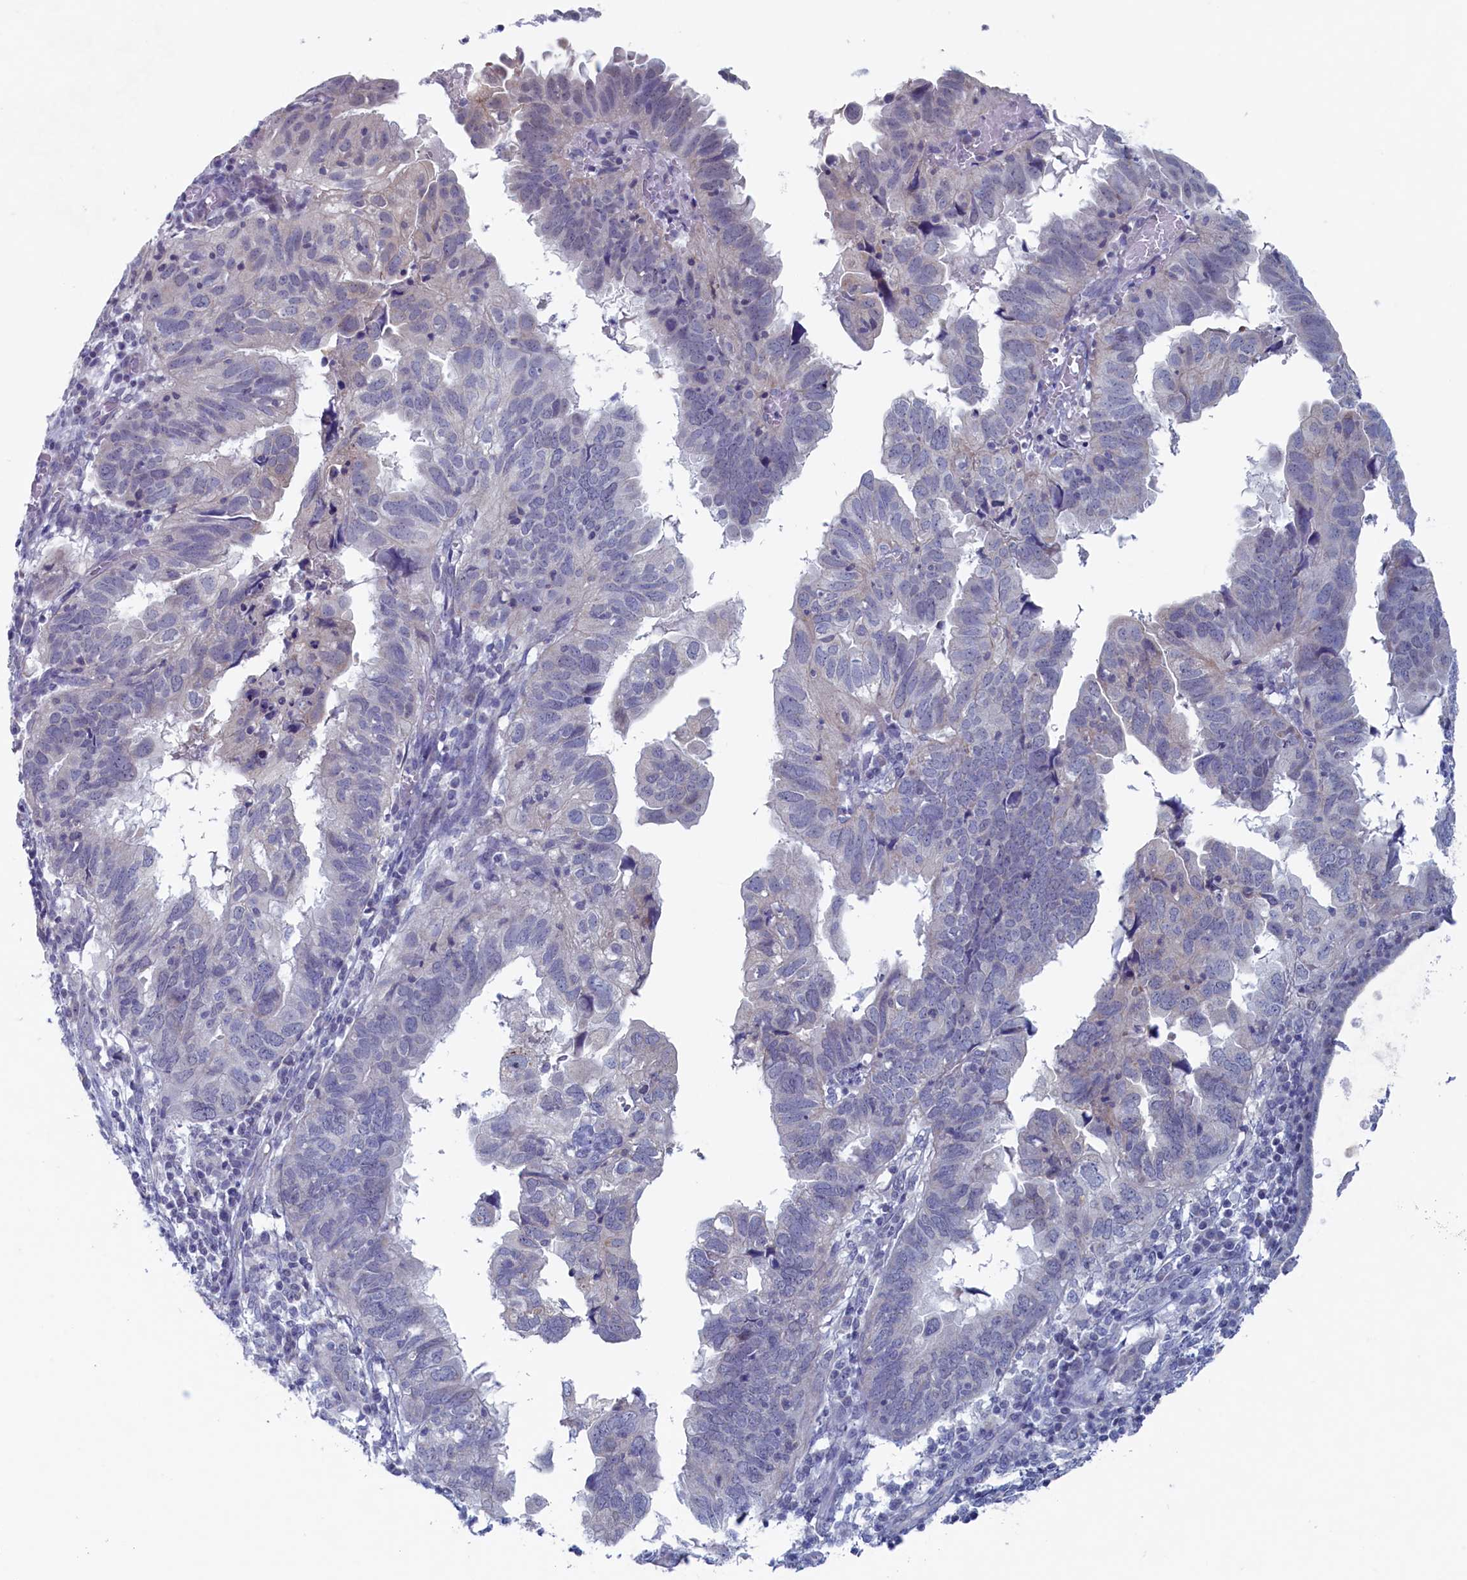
{"staining": {"intensity": "negative", "quantity": "none", "location": "none"}, "tissue": "endometrial cancer", "cell_type": "Tumor cells", "image_type": "cancer", "snomed": [{"axis": "morphology", "description": "Adenocarcinoma, NOS"}, {"axis": "topography", "description": "Uterus"}], "caption": "This is an immunohistochemistry histopathology image of adenocarcinoma (endometrial). There is no staining in tumor cells.", "gene": "WDR76", "patient": {"sex": "female", "age": 77}}